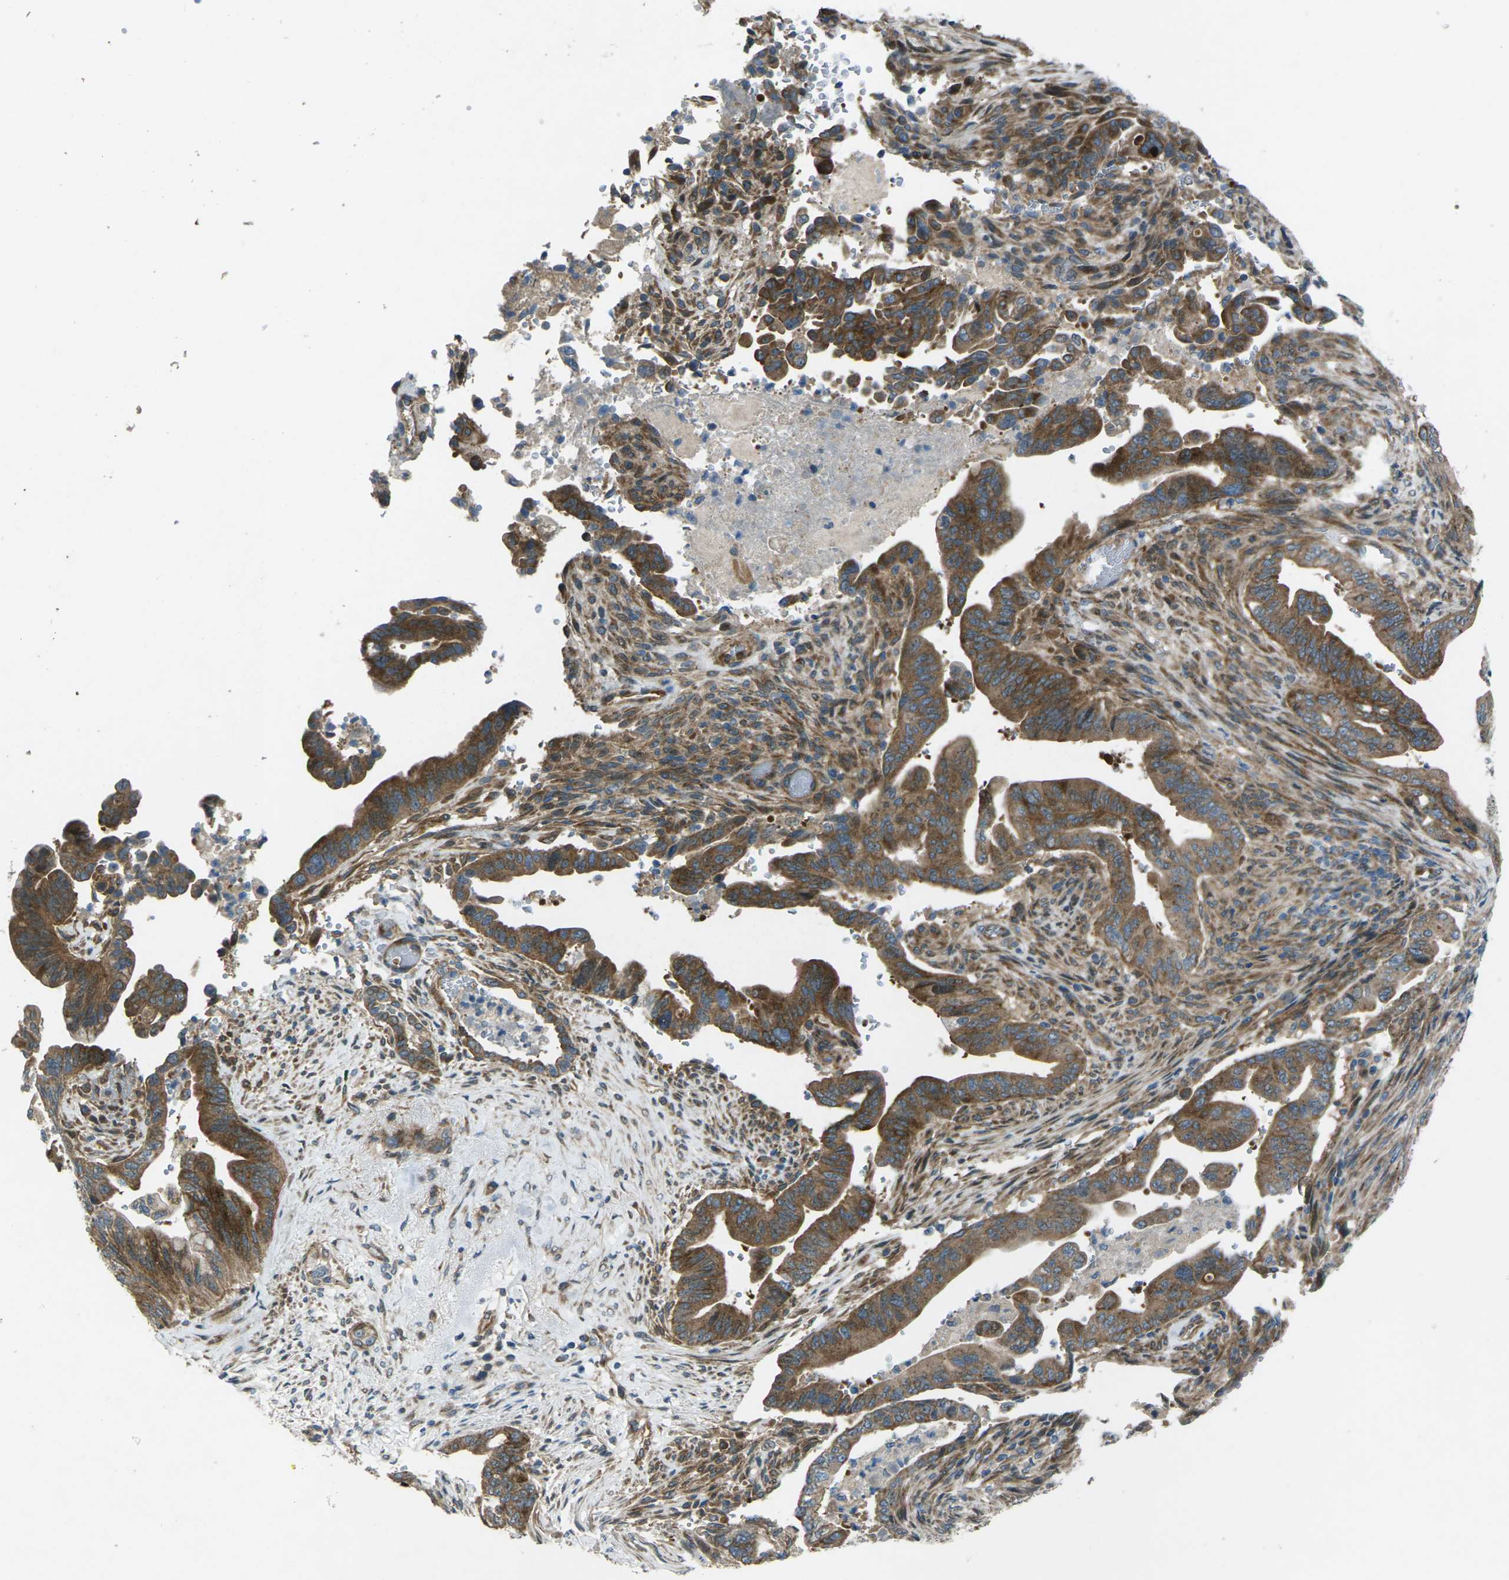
{"staining": {"intensity": "moderate", "quantity": ">75%", "location": "cytoplasmic/membranous"}, "tissue": "pancreatic cancer", "cell_type": "Tumor cells", "image_type": "cancer", "snomed": [{"axis": "morphology", "description": "Adenocarcinoma, NOS"}, {"axis": "topography", "description": "Pancreas"}], "caption": "There is medium levels of moderate cytoplasmic/membranous positivity in tumor cells of pancreatic cancer (adenocarcinoma), as demonstrated by immunohistochemical staining (brown color).", "gene": "EDNRA", "patient": {"sex": "male", "age": 70}}